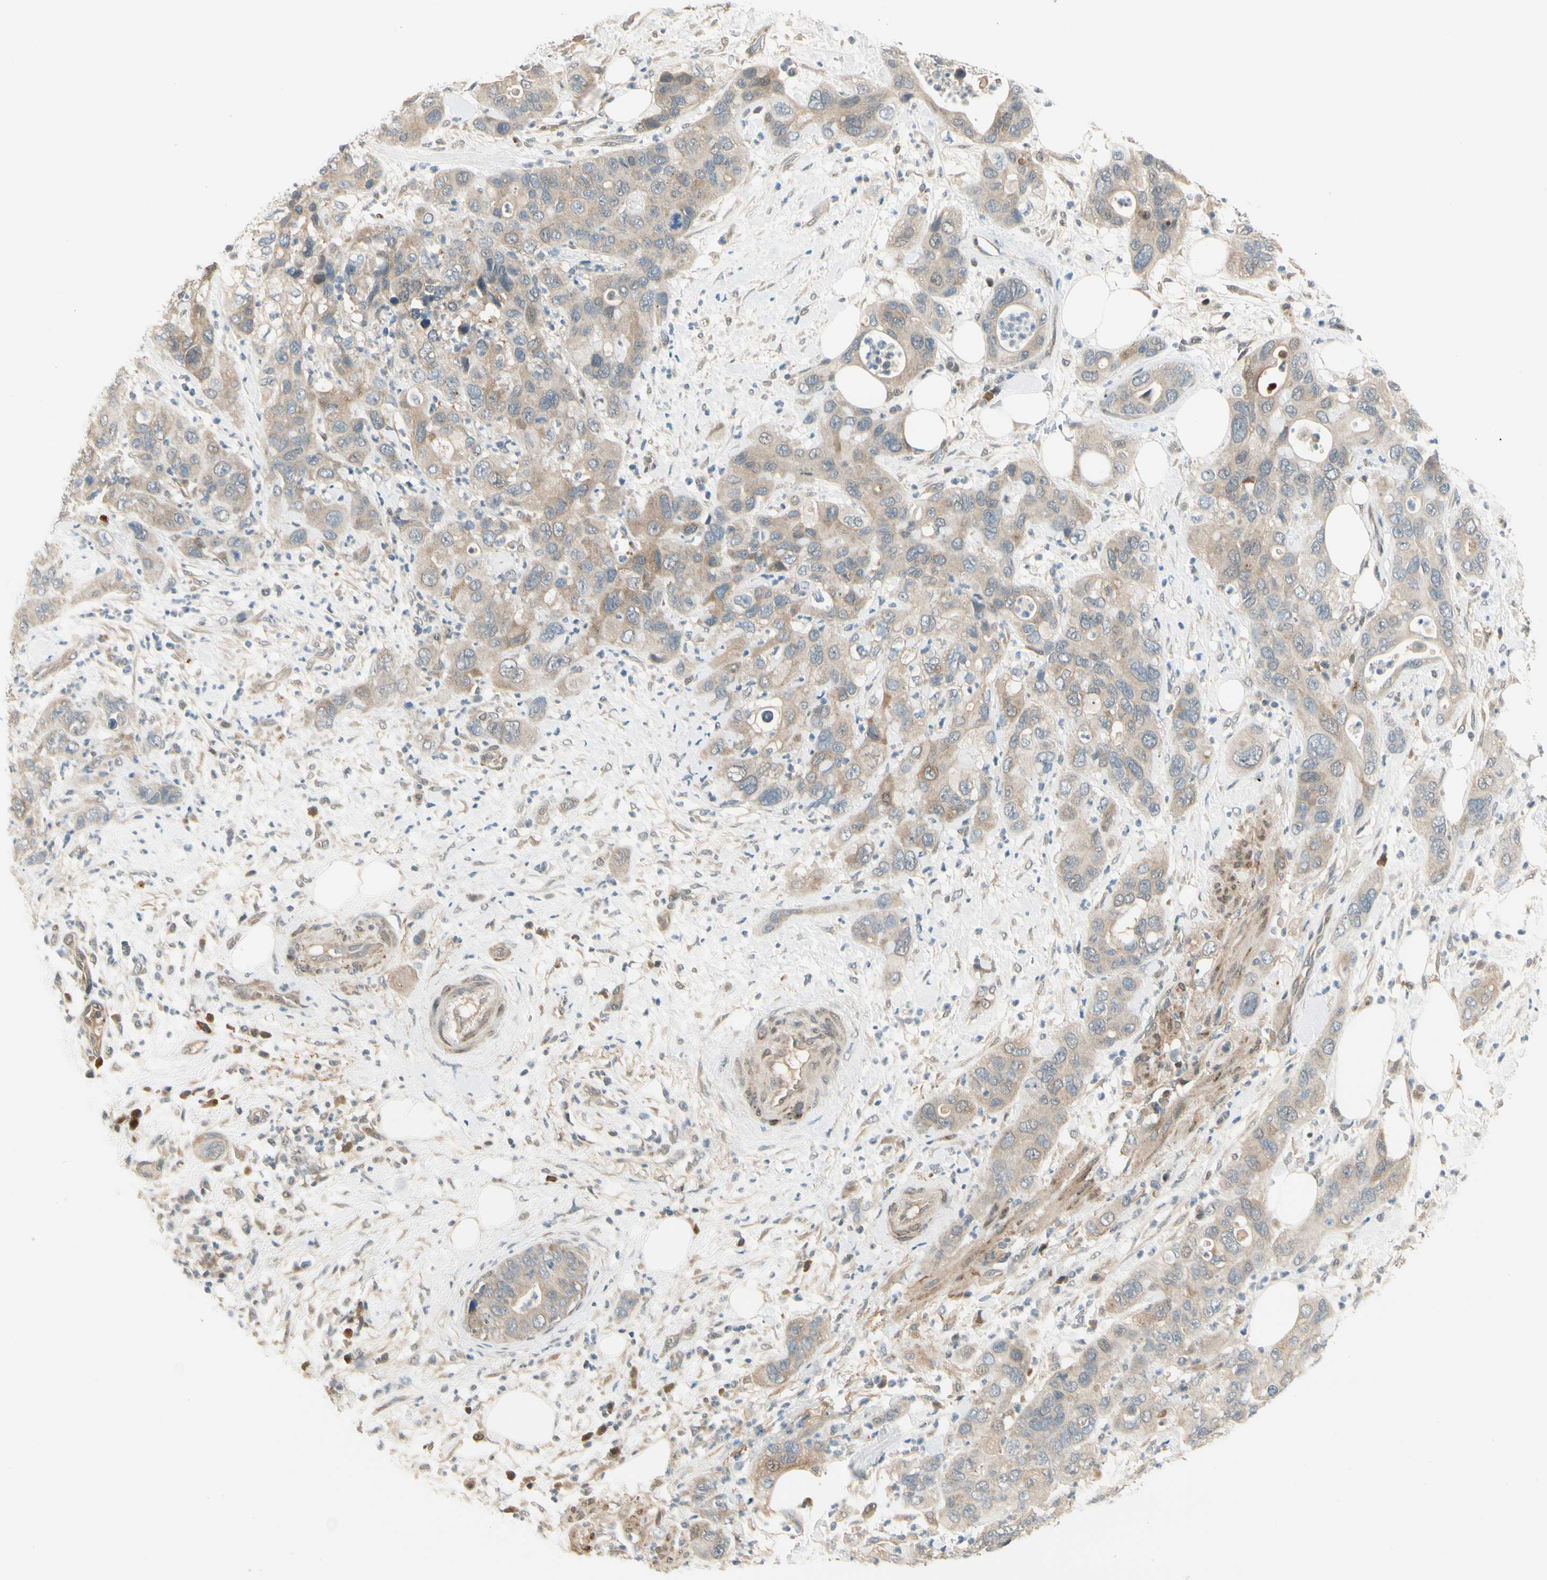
{"staining": {"intensity": "weak", "quantity": ">75%", "location": "cytoplasmic/membranous"}, "tissue": "pancreatic cancer", "cell_type": "Tumor cells", "image_type": "cancer", "snomed": [{"axis": "morphology", "description": "Adenocarcinoma, NOS"}, {"axis": "topography", "description": "Pancreas"}], "caption": "Immunohistochemistry (IHC) (DAB) staining of human pancreatic cancer (adenocarcinoma) displays weak cytoplasmic/membranous protein expression in approximately >75% of tumor cells.", "gene": "EPHB3", "patient": {"sex": "female", "age": 71}}